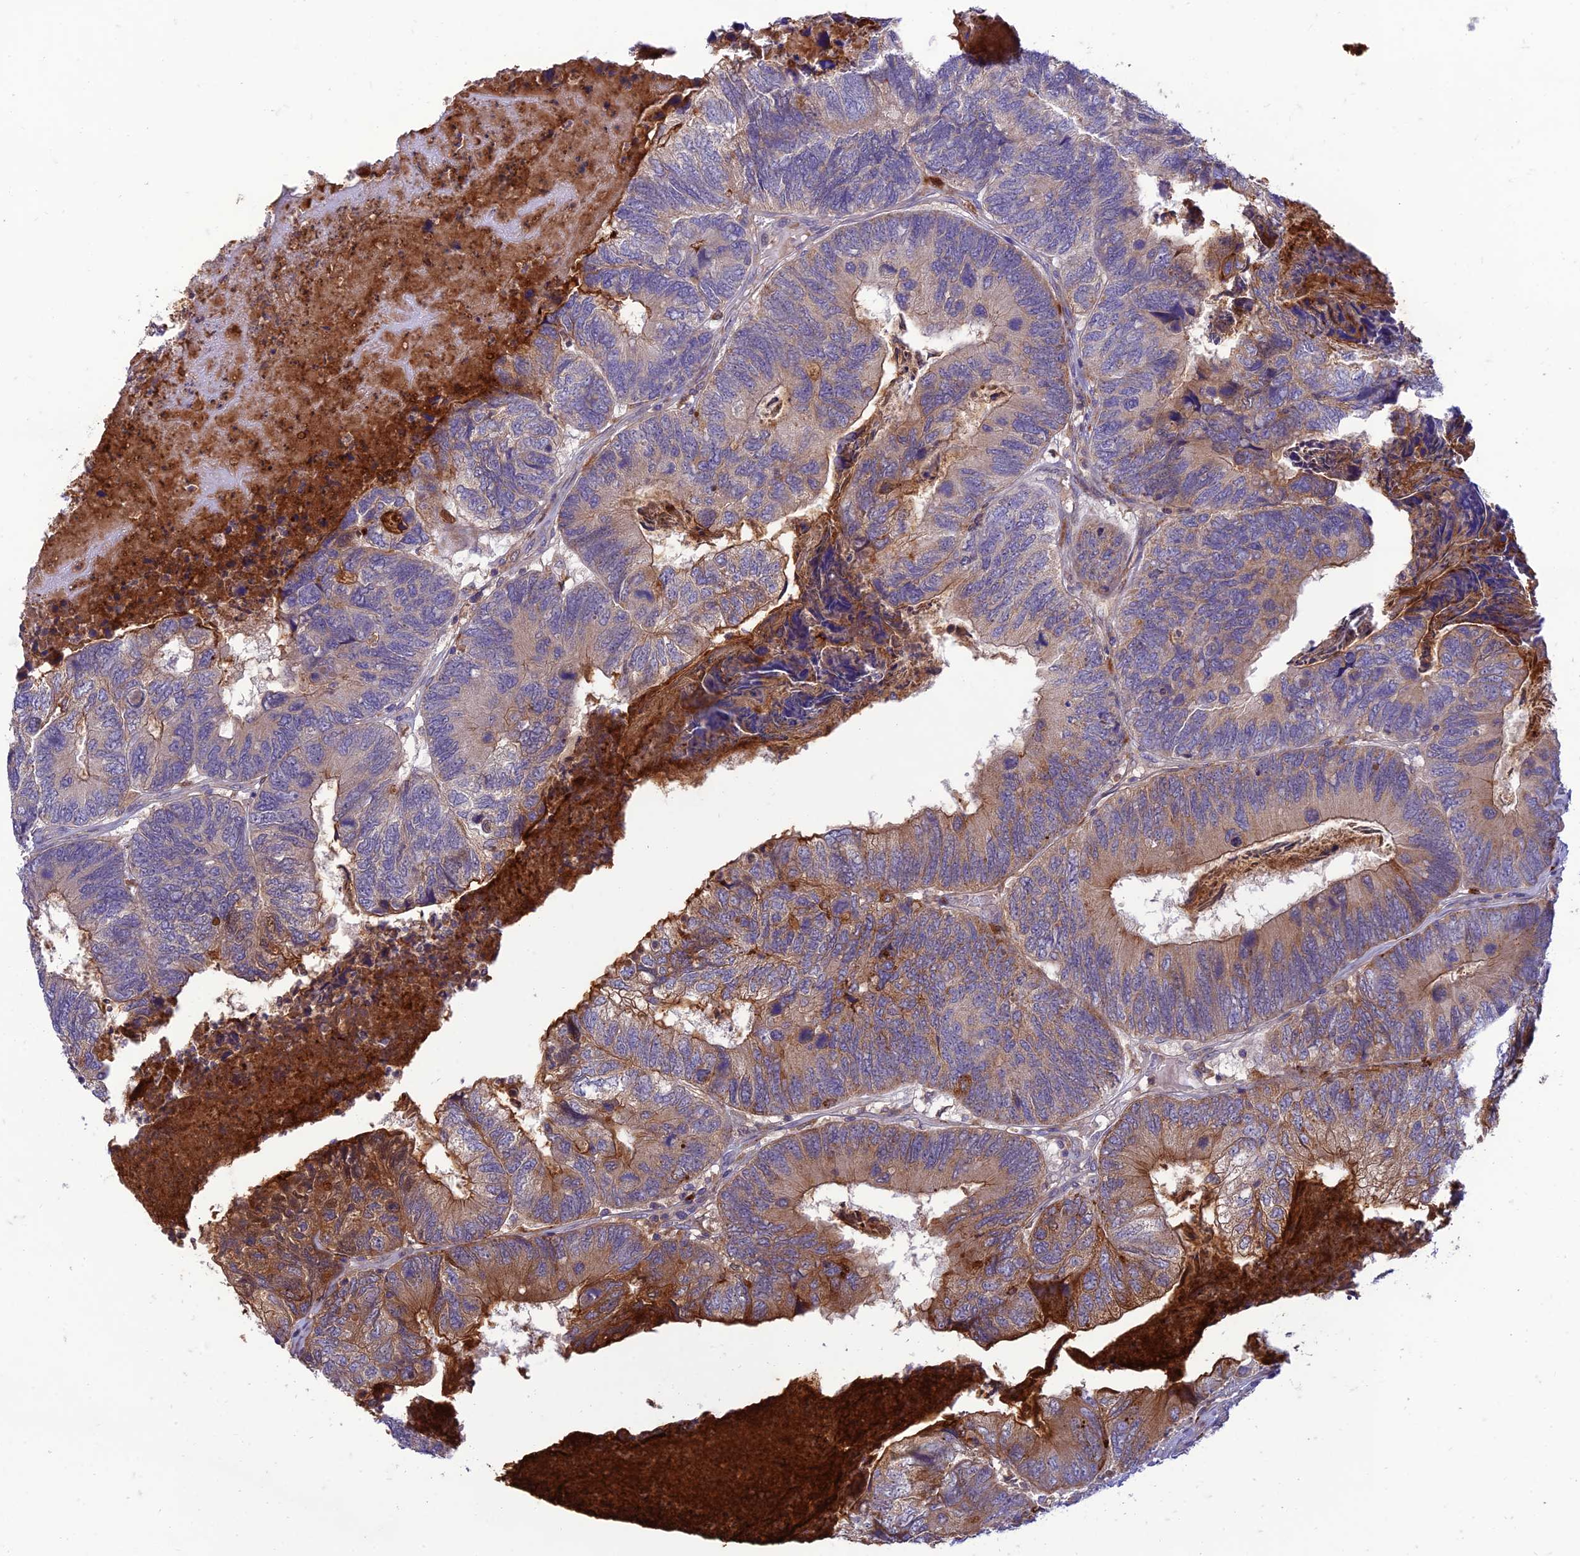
{"staining": {"intensity": "strong", "quantity": "<25%", "location": "cytoplasmic/membranous"}, "tissue": "colorectal cancer", "cell_type": "Tumor cells", "image_type": "cancer", "snomed": [{"axis": "morphology", "description": "Adenocarcinoma, NOS"}, {"axis": "topography", "description": "Colon"}], "caption": "Immunohistochemical staining of human colorectal cancer shows medium levels of strong cytoplasmic/membranous staining in approximately <25% of tumor cells.", "gene": "IRAK3", "patient": {"sex": "female", "age": 67}}